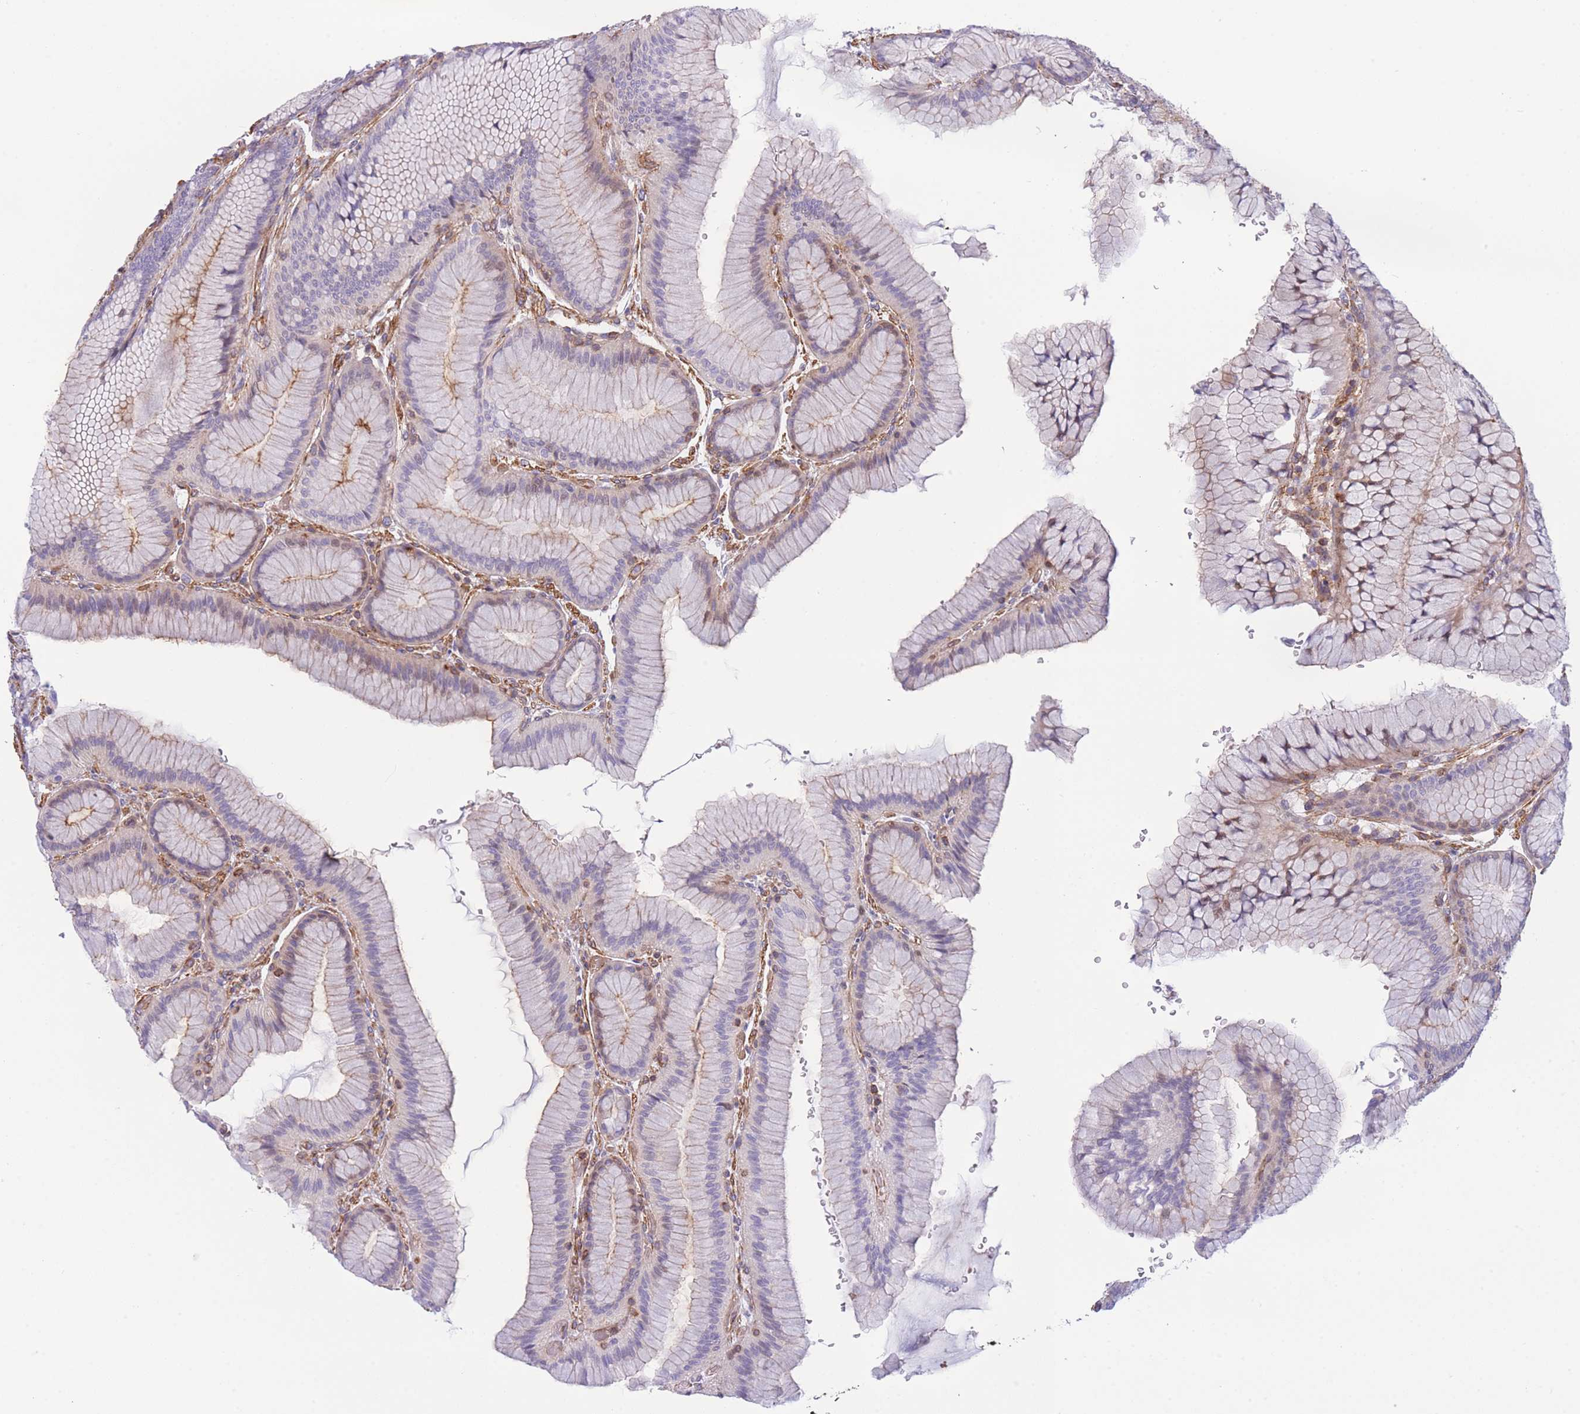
{"staining": {"intensity": "weak", "quantity": "<25%", "location": "cytoplasmic/membranous"}, "tissue": "stomach", "cell_type": "Glandular cells", "image_type": "normal", "snomed": [{"axis": "morphology", "description": "Normal tissue, NOS"}, {"axis": "morphology", "description": "Adenocarcinoma, NOS"}, {"axis": "morphology", "description": "Adenocarcinoma, High grade"}, {"axis": "topography", "description": "Stomach, upper"}, {"axis": "topography", "description": "Stomach"}], "caption": "The image shows no significant expression in glandular cells of stomach.", "gene": "CDC25B", "patient": {"sex": "female", "age": 65}}